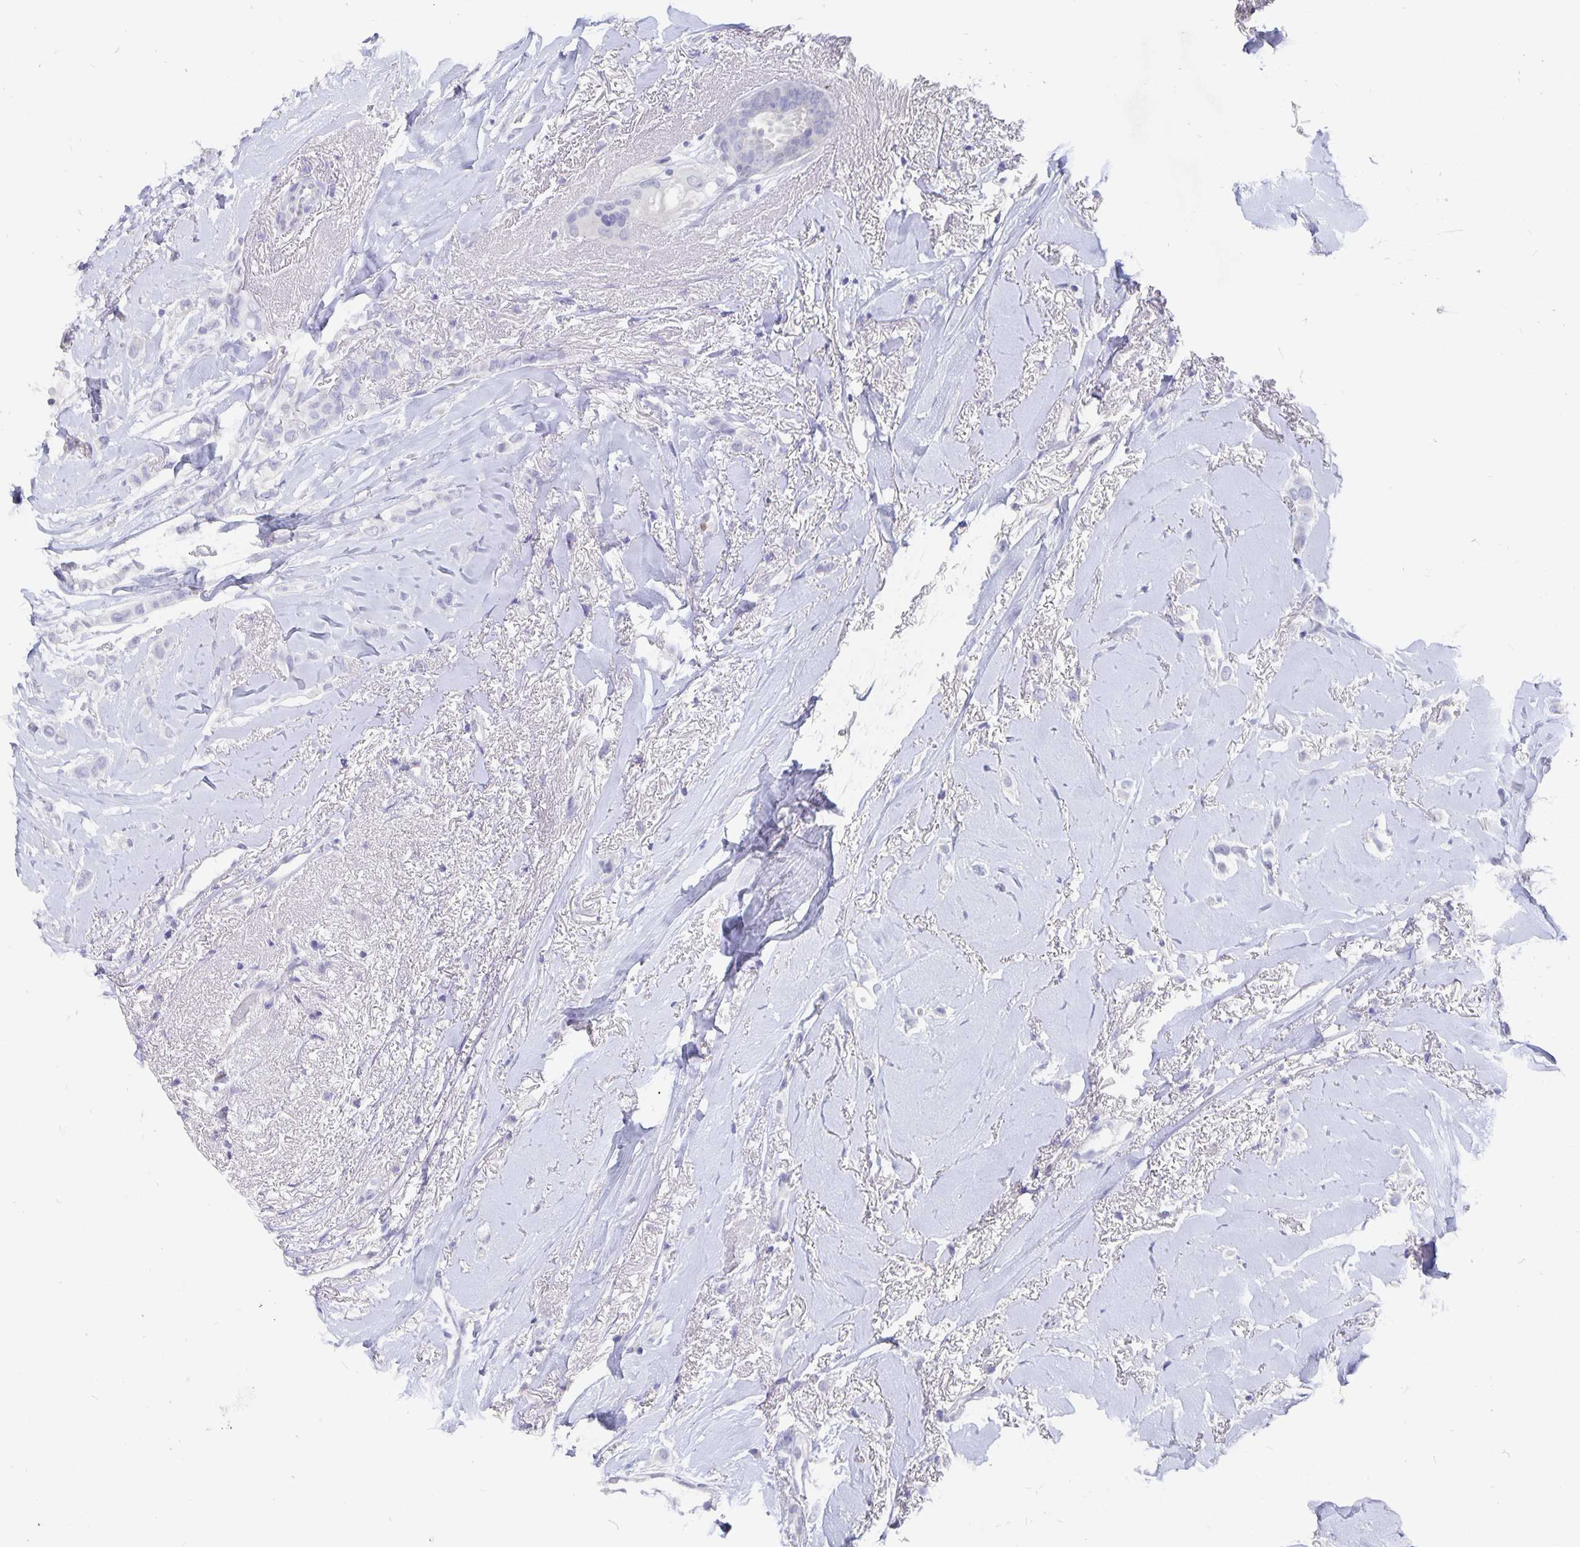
{"staining": {"intensity": "negative", "quantity": "none", "location": "none"}, "tissue": "breast cancer", "cell_type": "Tumor cells", "image_type": "cancer", "snomed": [{"axis": "morphology", "description": "Lobular carcinoma"}, {"axis": "topography", "description": "Breast"}], "caption": "Protein analysis of breast cancer exhibits no significant staining in tumor cells.", "gene": "SMOC1", "patient": {"sex": "female", "age": 66}}